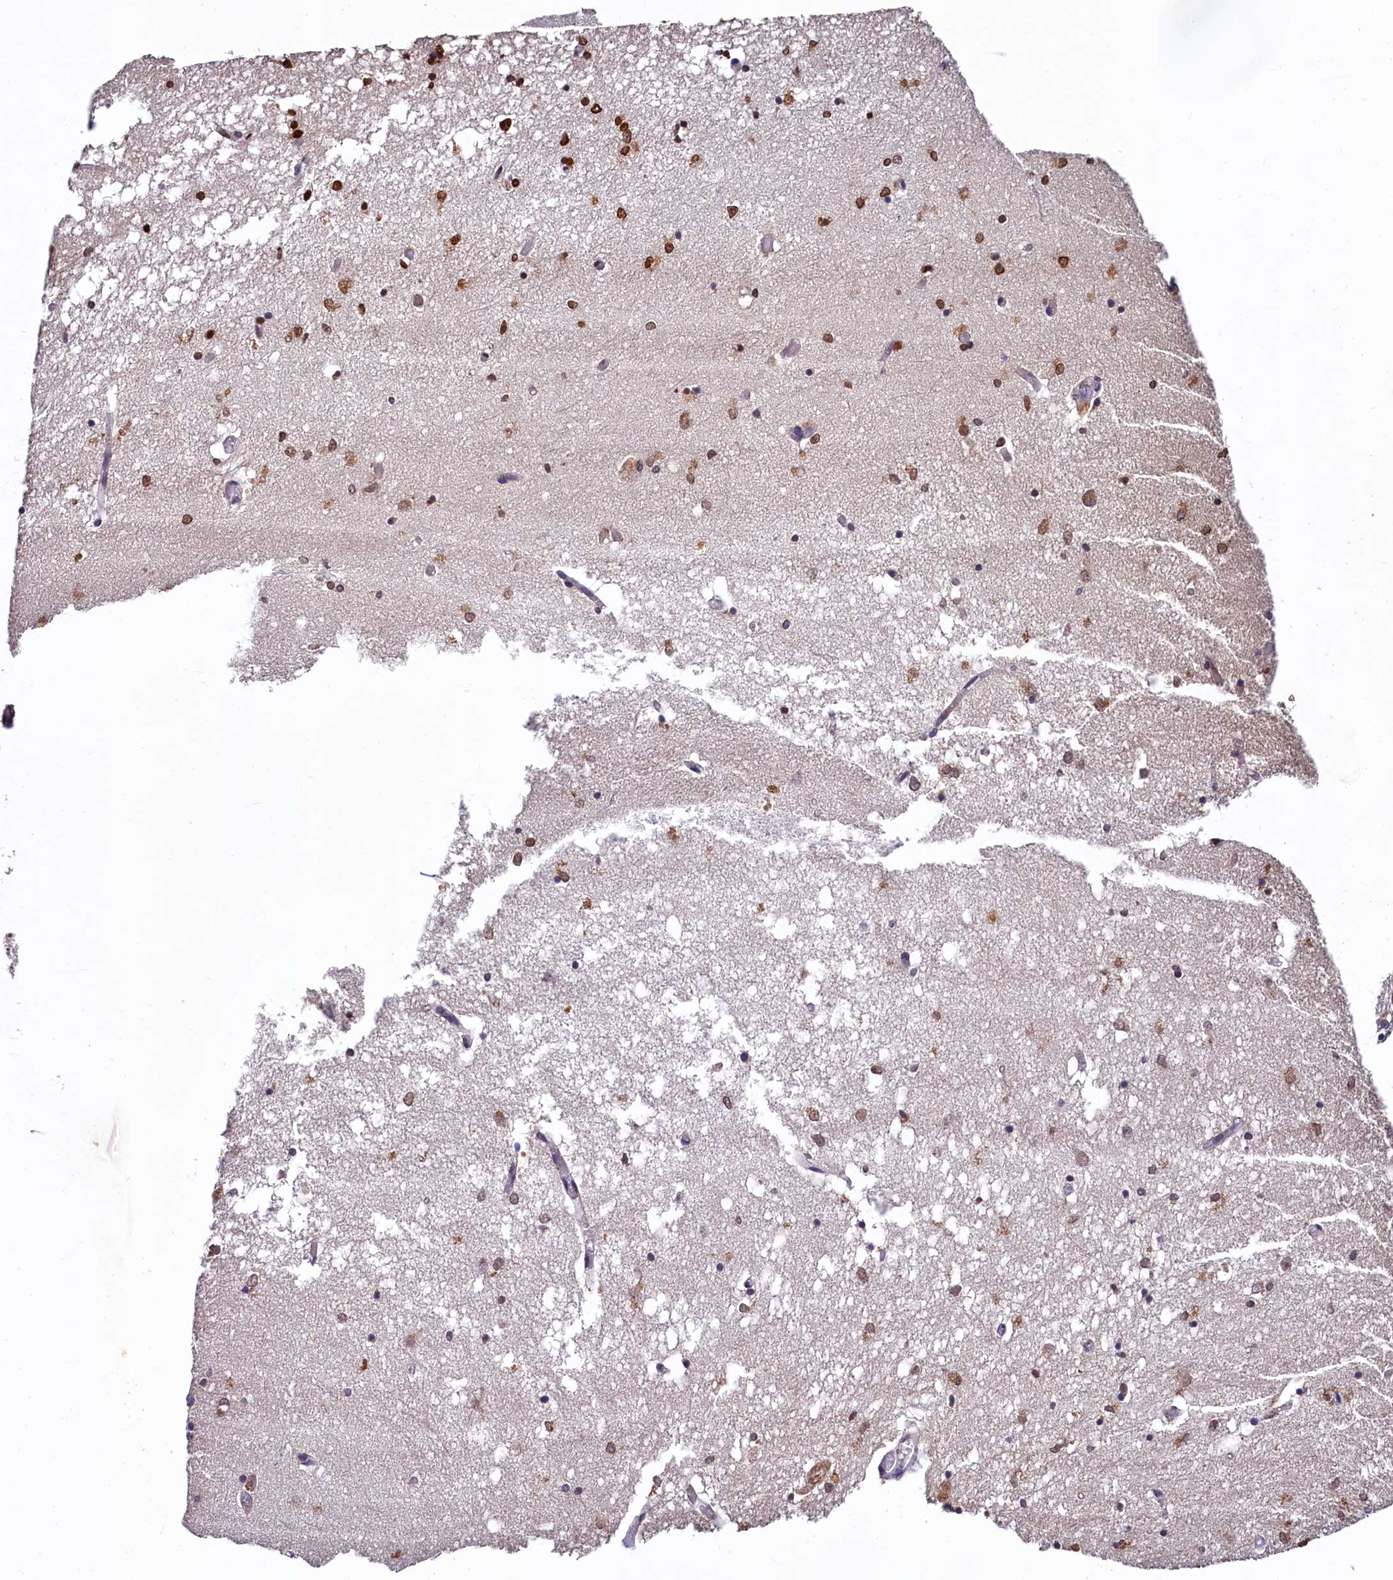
{"staining": {"intensity": "moderate", "quantity": "<25%", "location": "nuclear"}, "tissue": "hippocampus", "cell_type": "Glial cells", "image_type": "normal", "snomed": [{"axis": "morphology", "description": "Normal tissue, NOS"}, {"axis": "topography", "description": "Hippocampus"}], "caption": "A high-resolution histopathology image shows IHC staining of normal hippocampus, which demonstrates moderate nuclear positivity in approximately <25% of glial cells.", "gene": "EPS8L2", "patient": {"sex": "male", "age": 70}}